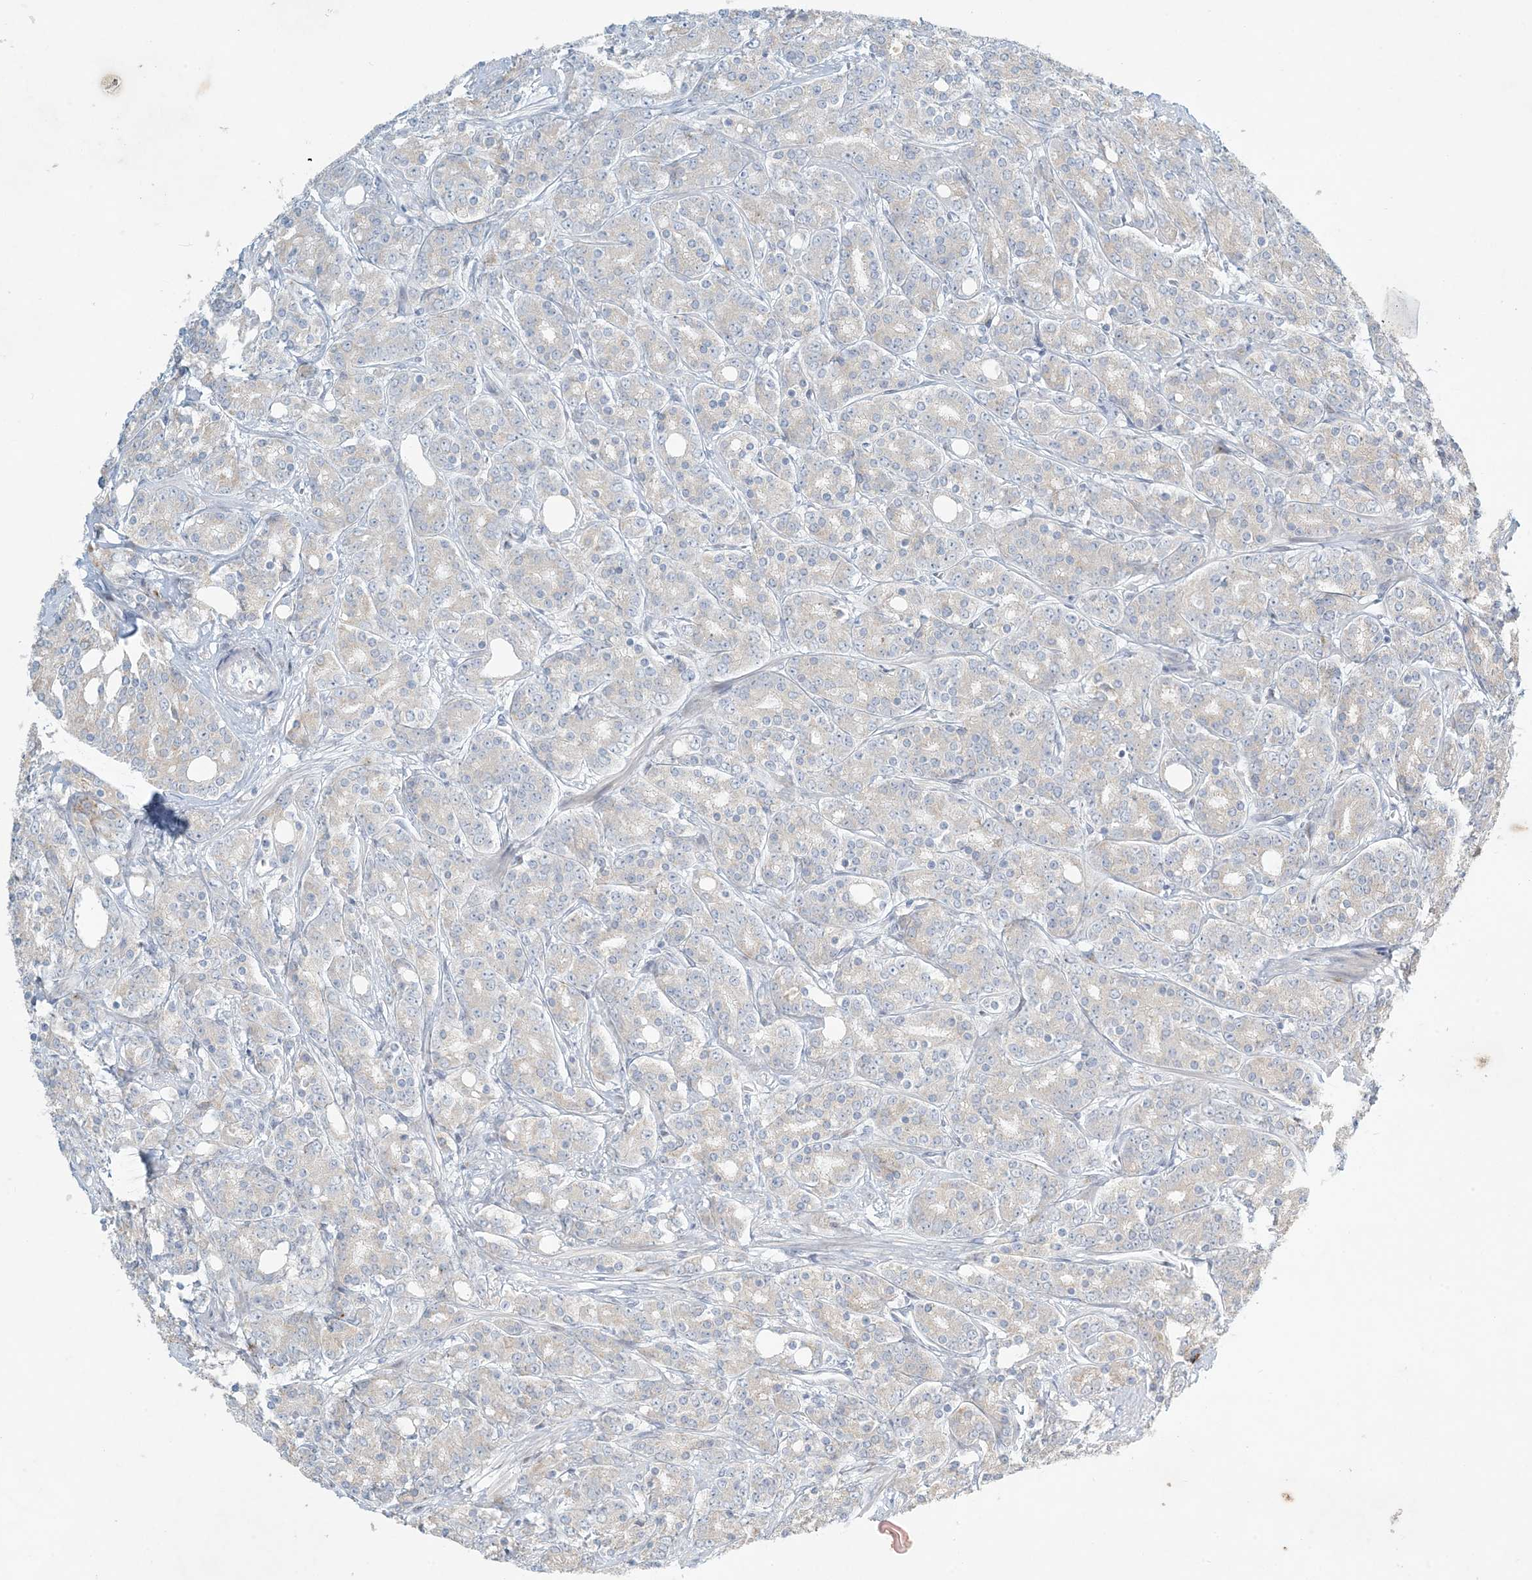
{"staining": {"intensity": "moderate", "quantity": "<25%", "location": "cytoplasmic/membranous"}, "tissue": "prostate cancer", "cell_type": "Tumor cells", "image_type": "cancer", "snomed": [{"axis": "morphology", "description": "Adenocarcinoma, High grade"}, {"axis": "topography", "description": "Prostate"}], "caption": "Prostate cancer stained with DAB immunohistochemistry displays low levels of moderate cytoplasmic/membranous staining in approximately <25% of tumor cells.", "gene": "ZNF385D", "patient": {"sex": "male", "age": 62}}